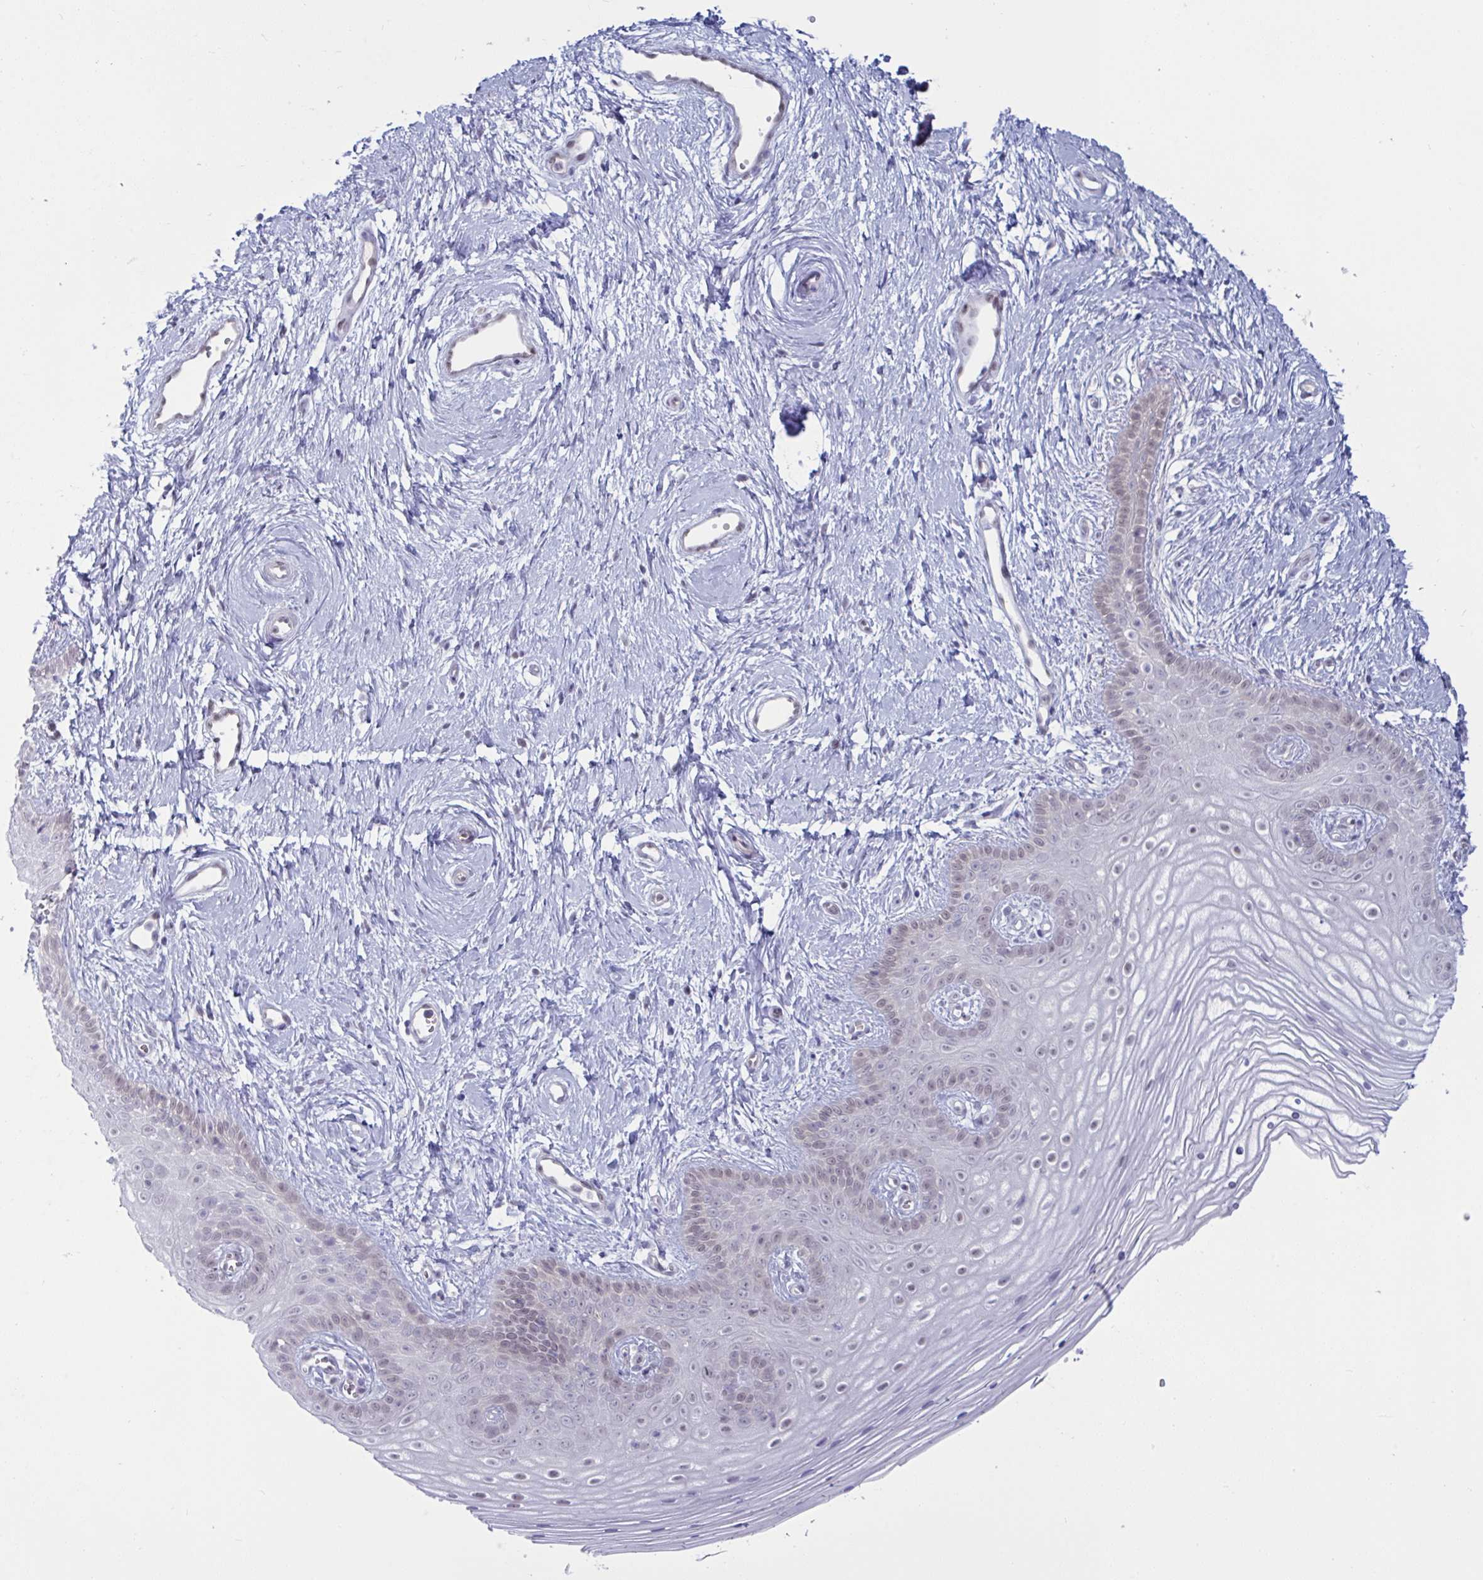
{"staining": {"intensity": "negative", "quantity": "none", "location": "none"}, "tissue": "vagina", "cell_type": "Squamous epithelial cells", "image_type": "normal", "snomed": [{"axis": "morphology", "description": "Normal tissue, NOS"}, {"axis": "topography", "description": "Vagina"}], "caption": "DAB immunohistochemical staining of normal vagina demonstrates no significant staining in squamous epithelial cells.", "gene": "TSN", "patient": {"sex": "female", "age": 38}}